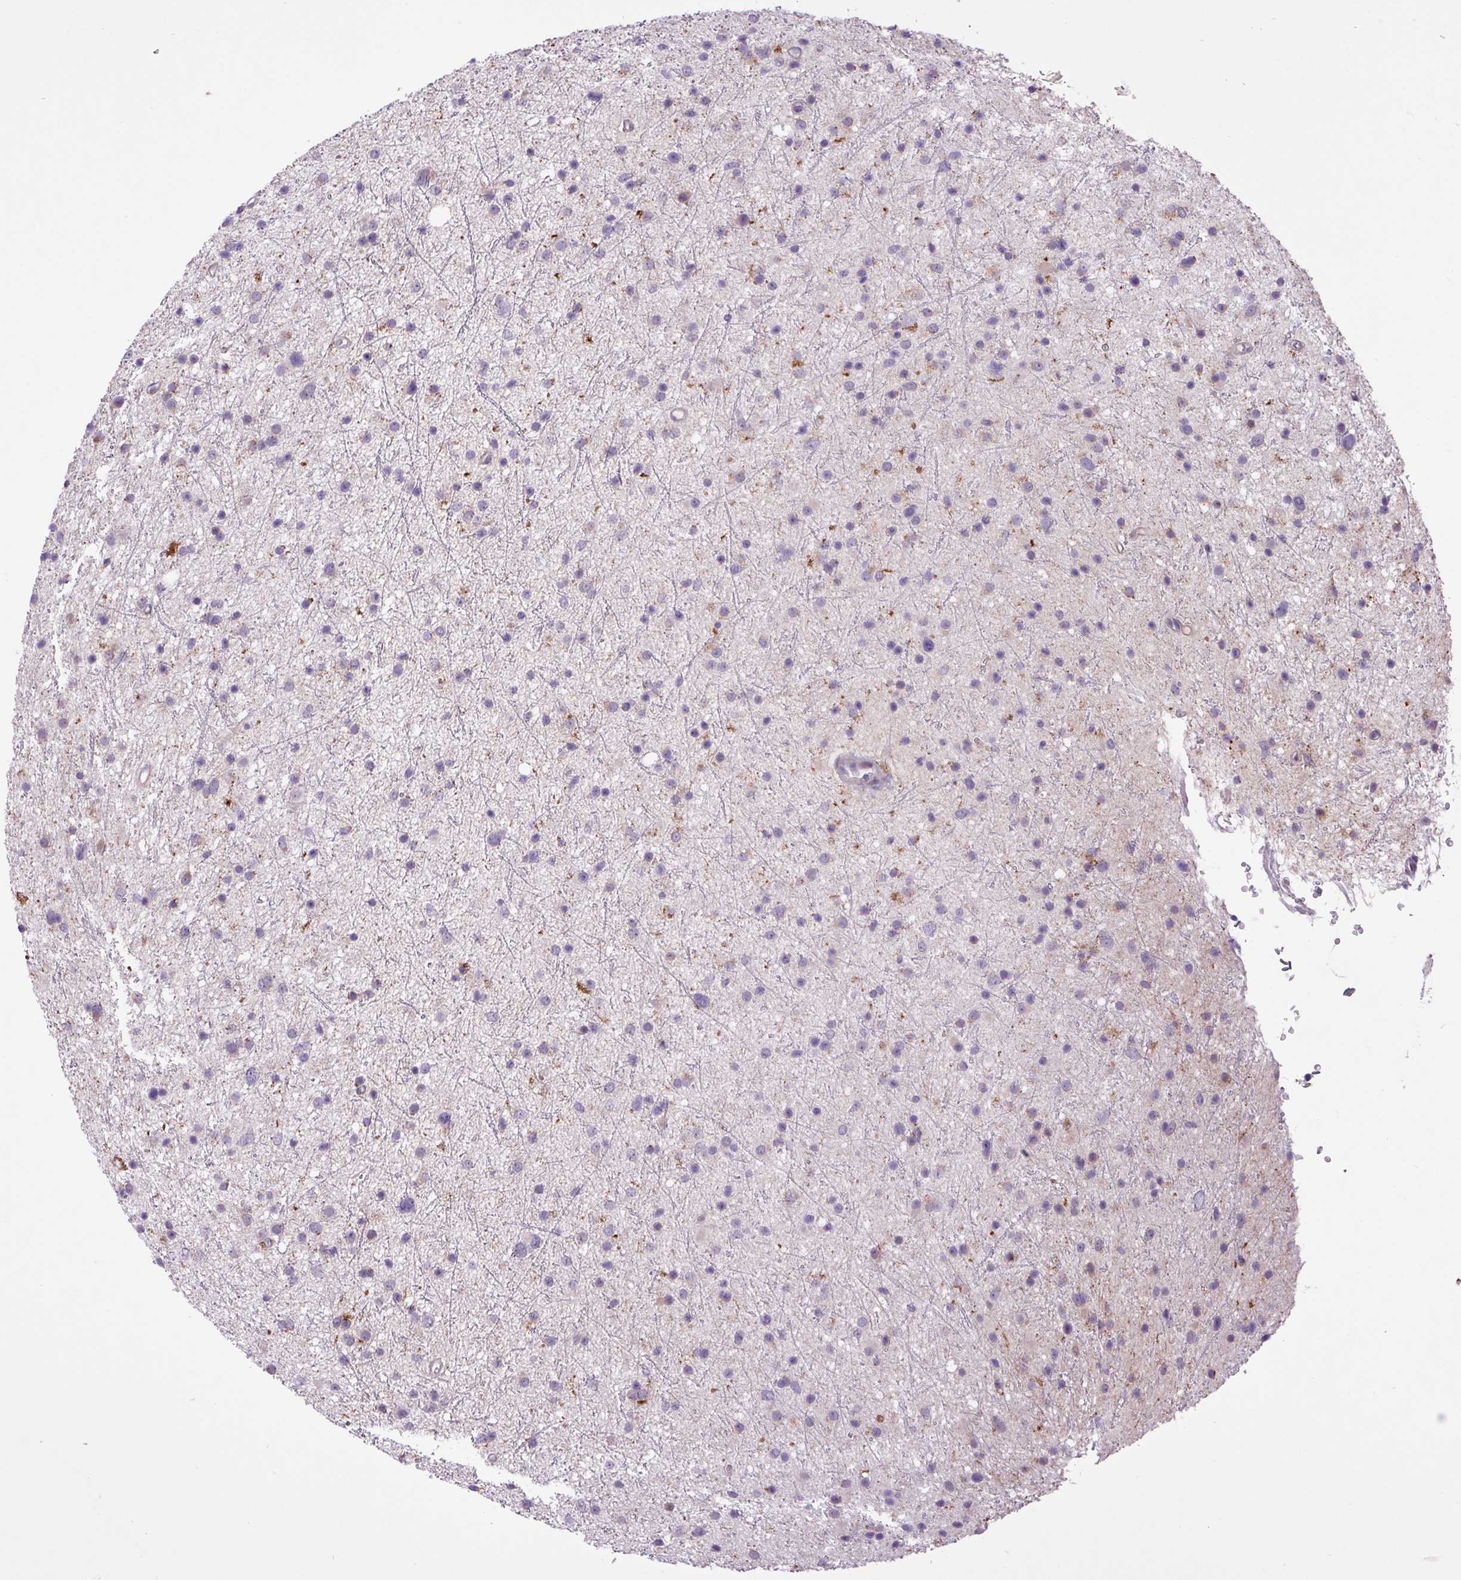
{"staining": {"intensity": "negative", "quantity": "none", "location": "none"}, "tissue": "glioma", "cell_type": "Tumor cells", "image_type": "cancer", "snomed": [{"axis": "morphology", "description": "Glioma, malignant, Low grade"}, {"axis": "topography", "description": "Cerebral cortex"}], "caption": "High power microscopy photomicrograph of an IHC micrograph of glioma, revealing no significant positivity in tumor cells.", "gene": "RPP25L", "patient": {"sex": "female", "age": 39}}